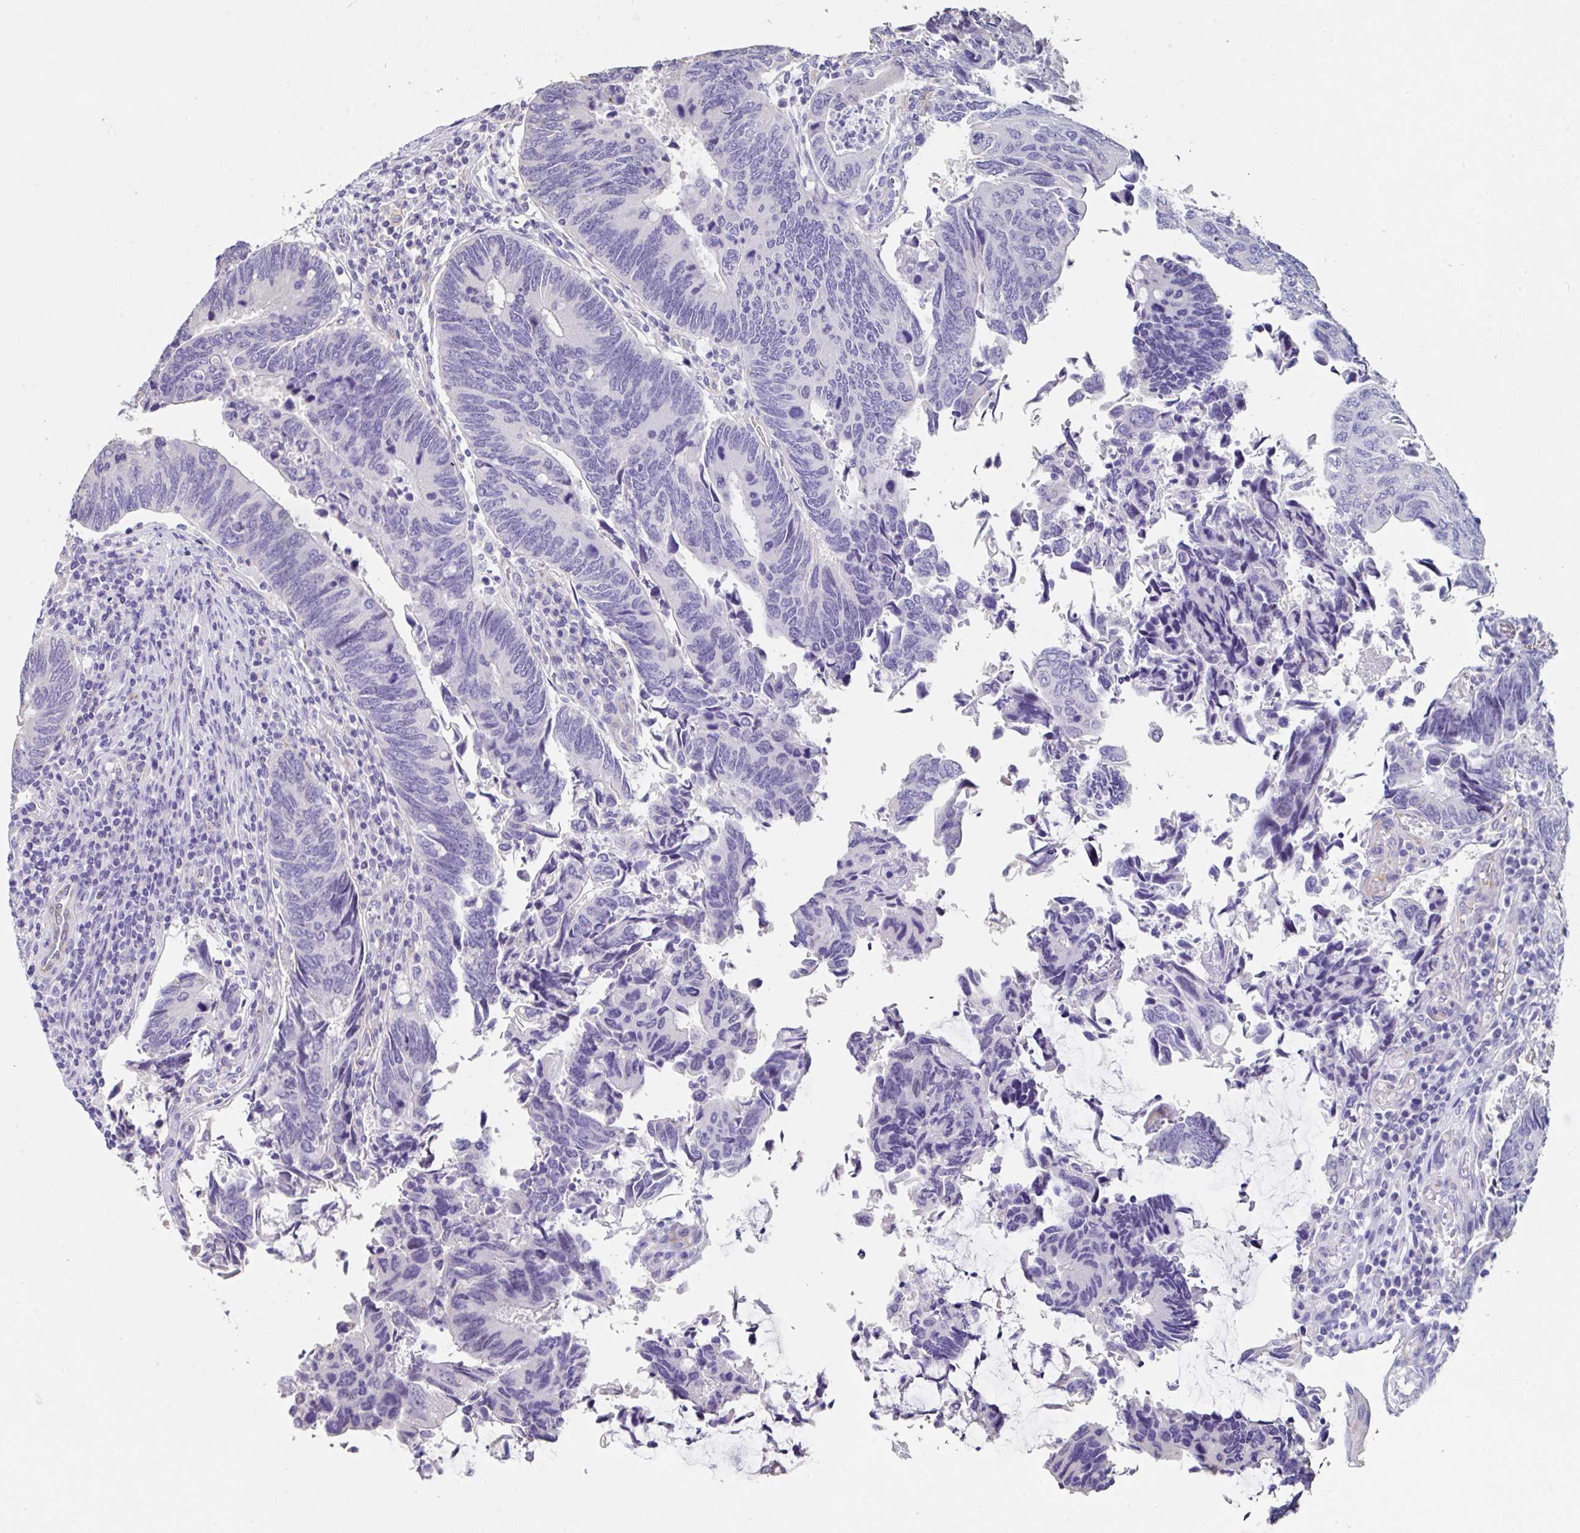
{"staining": {"intensity": "negative", "quantity": "none", "location": "none"}, "tissue": "colorectal cancer", "cell_type": "Tumor cells", "image_type": "cancer", "snomed": [{"axis": "morphology", "description": "Adenocarcinoma, NOS"}, {"axis": "topography", "description": "Colon"}], "caption": "IHC micrograph of human colorectal cancer stained for a protein (brown), which shows no expression in tumor cells.", "gene": "TMPRSS11E", "patient": {"sex": "male", "age": 87}}